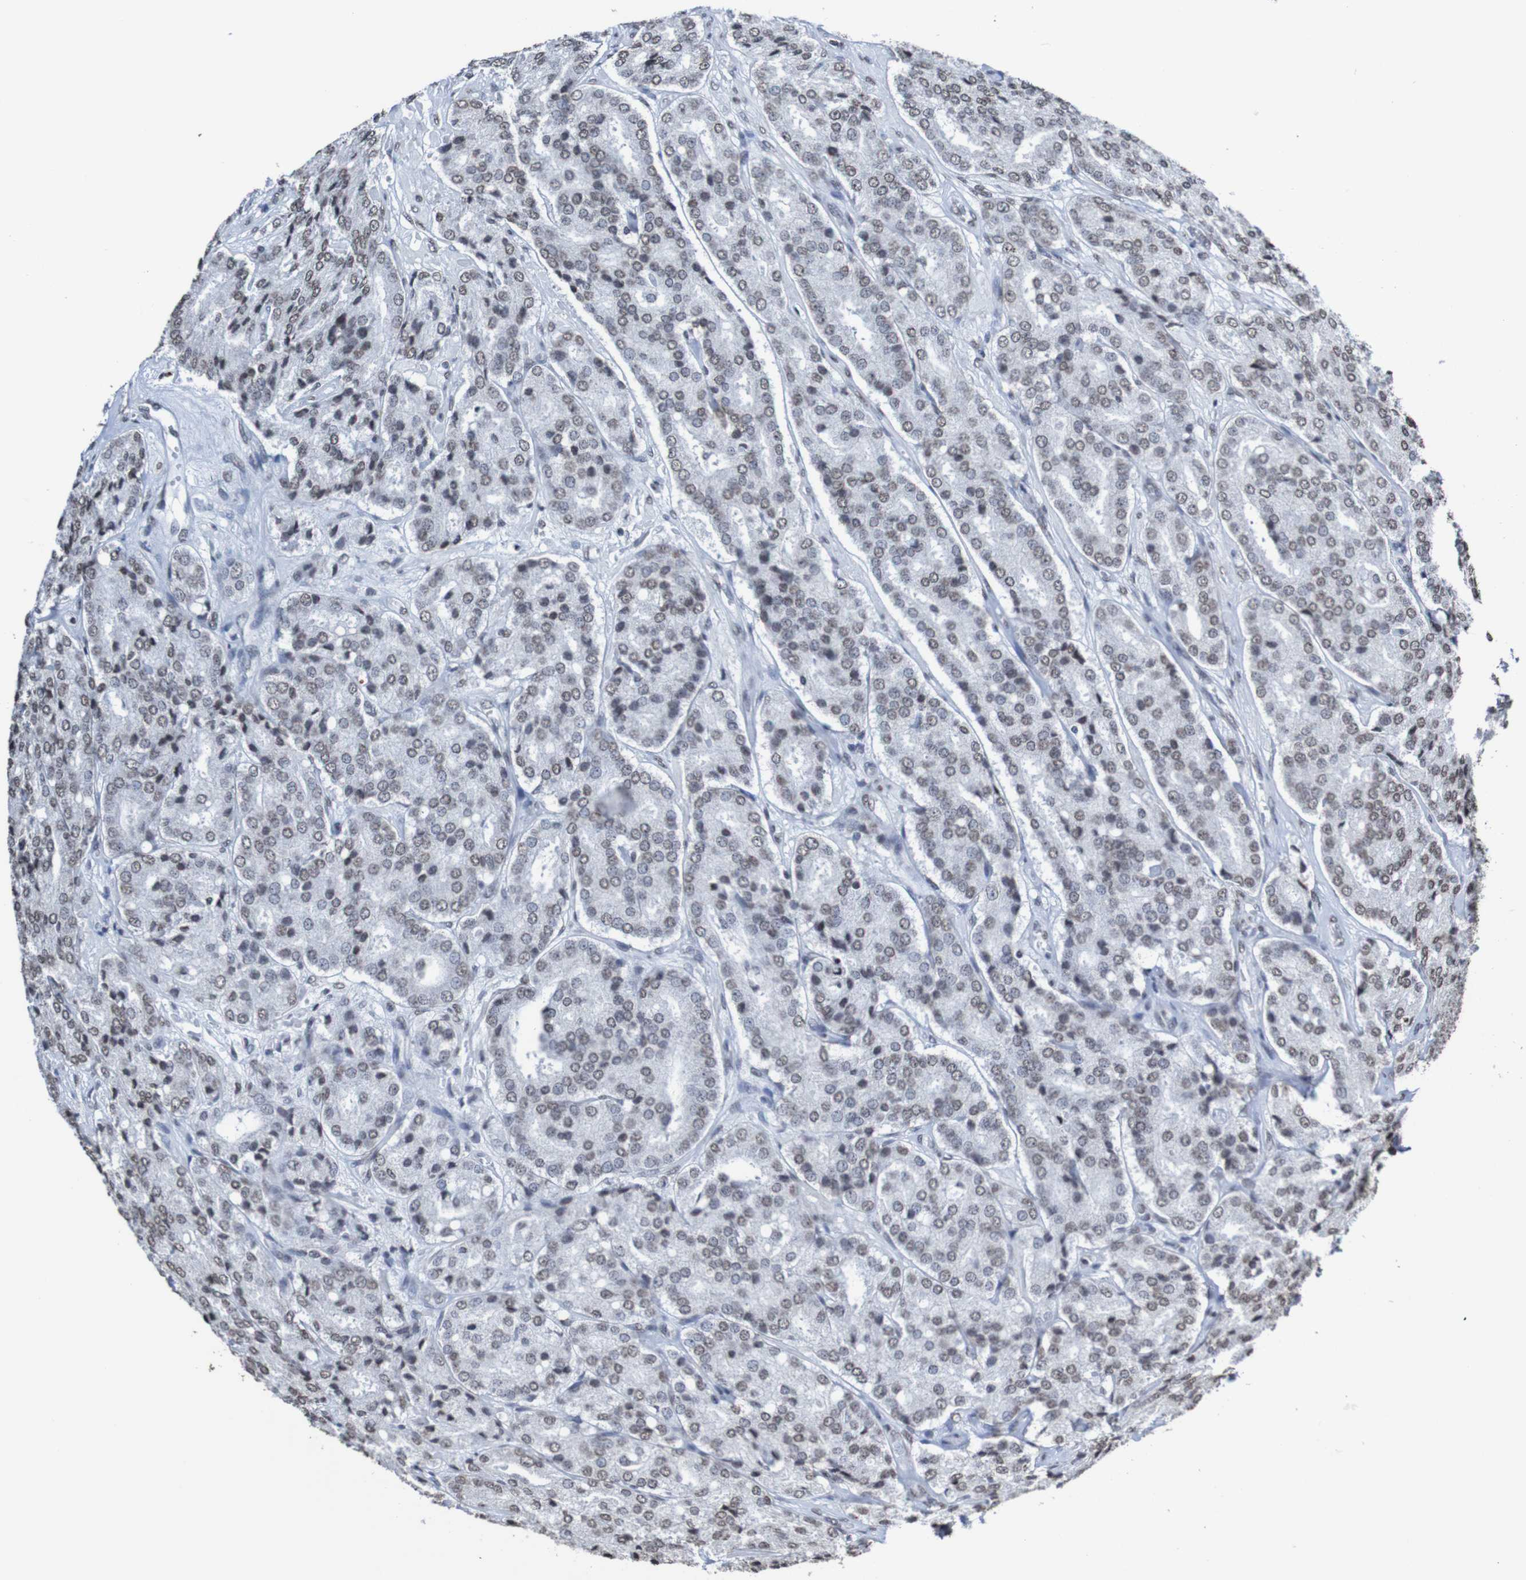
{"staining": {"intensity": "weak", "quantity": "<25%", "location": "nuclear"}, "tissue": "prostate cancer", "cell_type": "Tumor cells", "image_type": "cancer", "snomed": [{"axis": "morphology", "description": "Adenocarcinoma, High grade"}, {"axis": "topography", "description": "Prostate"}], "caption": "Immunohistochemical staining of prostate cancer shows no significant positivity in tumor cells.", "gene": "GFI1", "patient": {"sex": "male", "age": 65}}